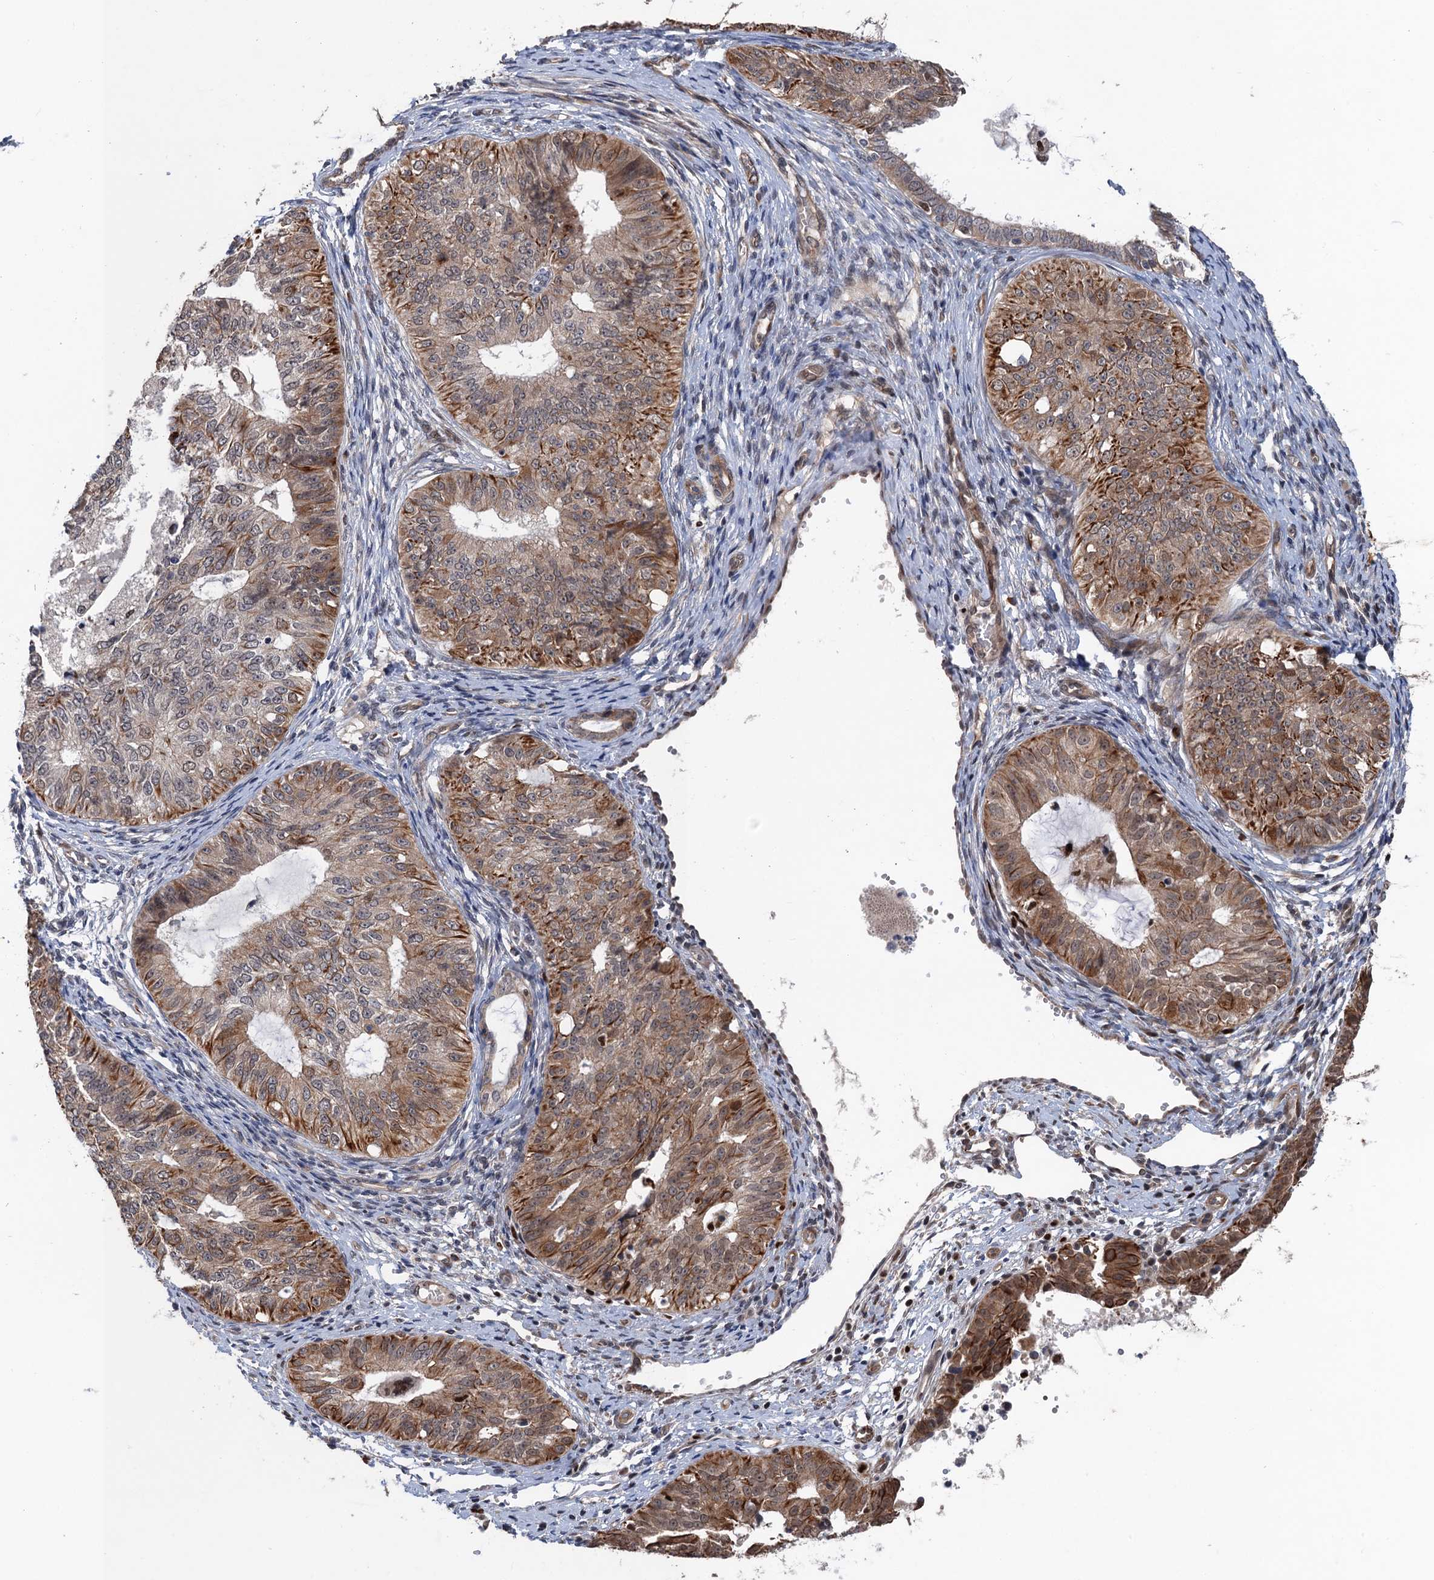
{"staining": {"intensity": "moderate", "quantity": ">75%", "location": "cytoplasmic/membranous"}, "tissue": "endometrial cancer", "cell_type": "Tumor cells", "image_type": "cancer", "snomed": [{"axis": "morphology", "description": "Adenocarcinoma, NOS"}, {"axis": "topography", "description": "Endometrium"}], "caption": "The photomicrograph reveals immunohistochemical staining of endometrial cancer (adenocarcinoma). There is moderate cytoplasmic/membranous staining is identified in about >75% of tumor cells.", "gene": "TTC31", "patient": {"sex": "female", "age": 32}}